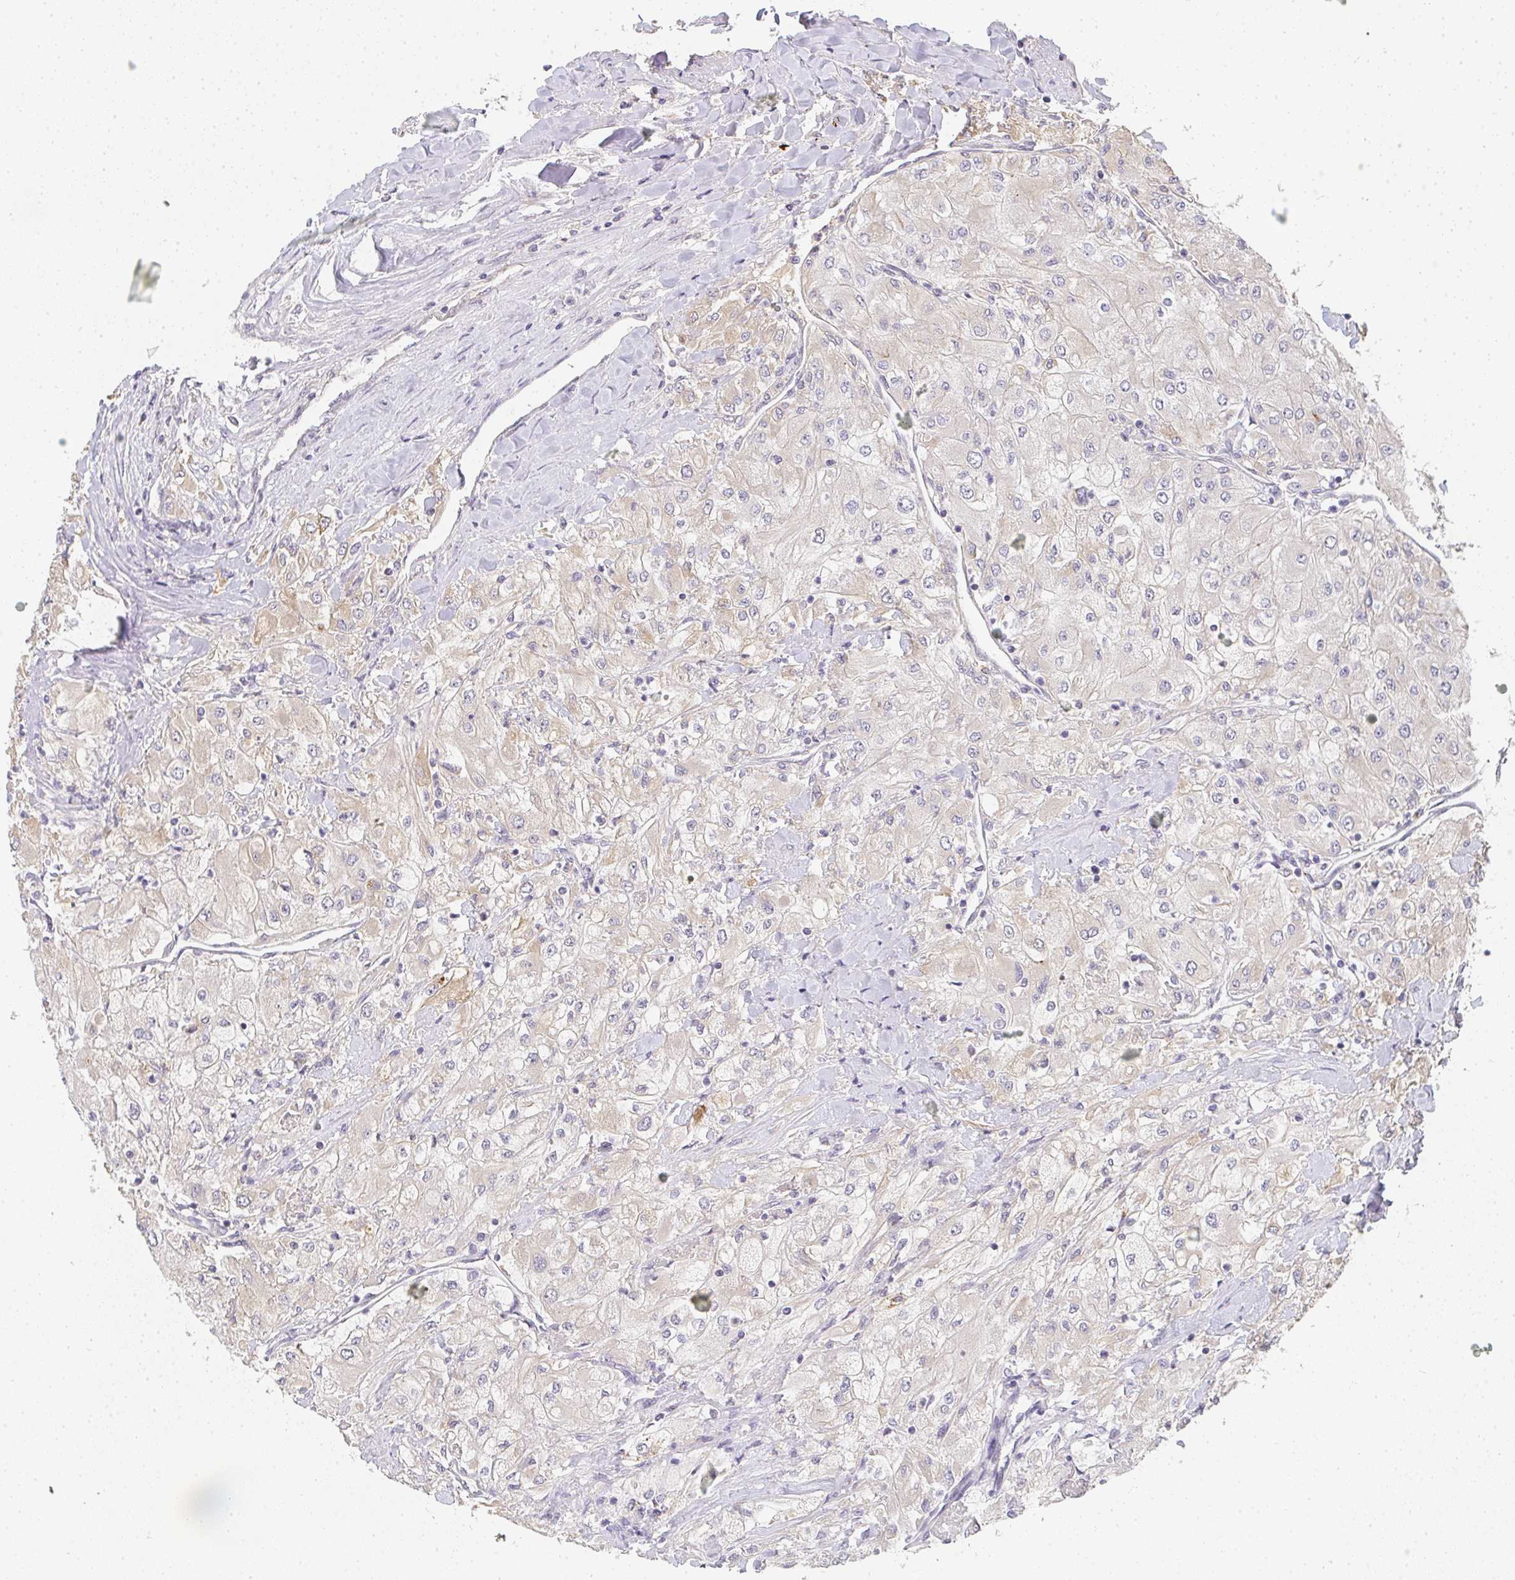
{"staining": {"intensity": "negative", "quantity": "none", "location": "none"}, "tissue": "renal cancer", "cell_type": "Tumor cells", "image_type": "cancer", "snomed": [{"axis": "morphology", "description": "Adenocarcinoma, NOS"}, {"axis": "topography", "description": "Kidney"}], "caption": "An image of human renal cancer is negative for staining in tumor cells.", "gene": "SLC35B3", "patient": {"sex": "male", "age": 80}}